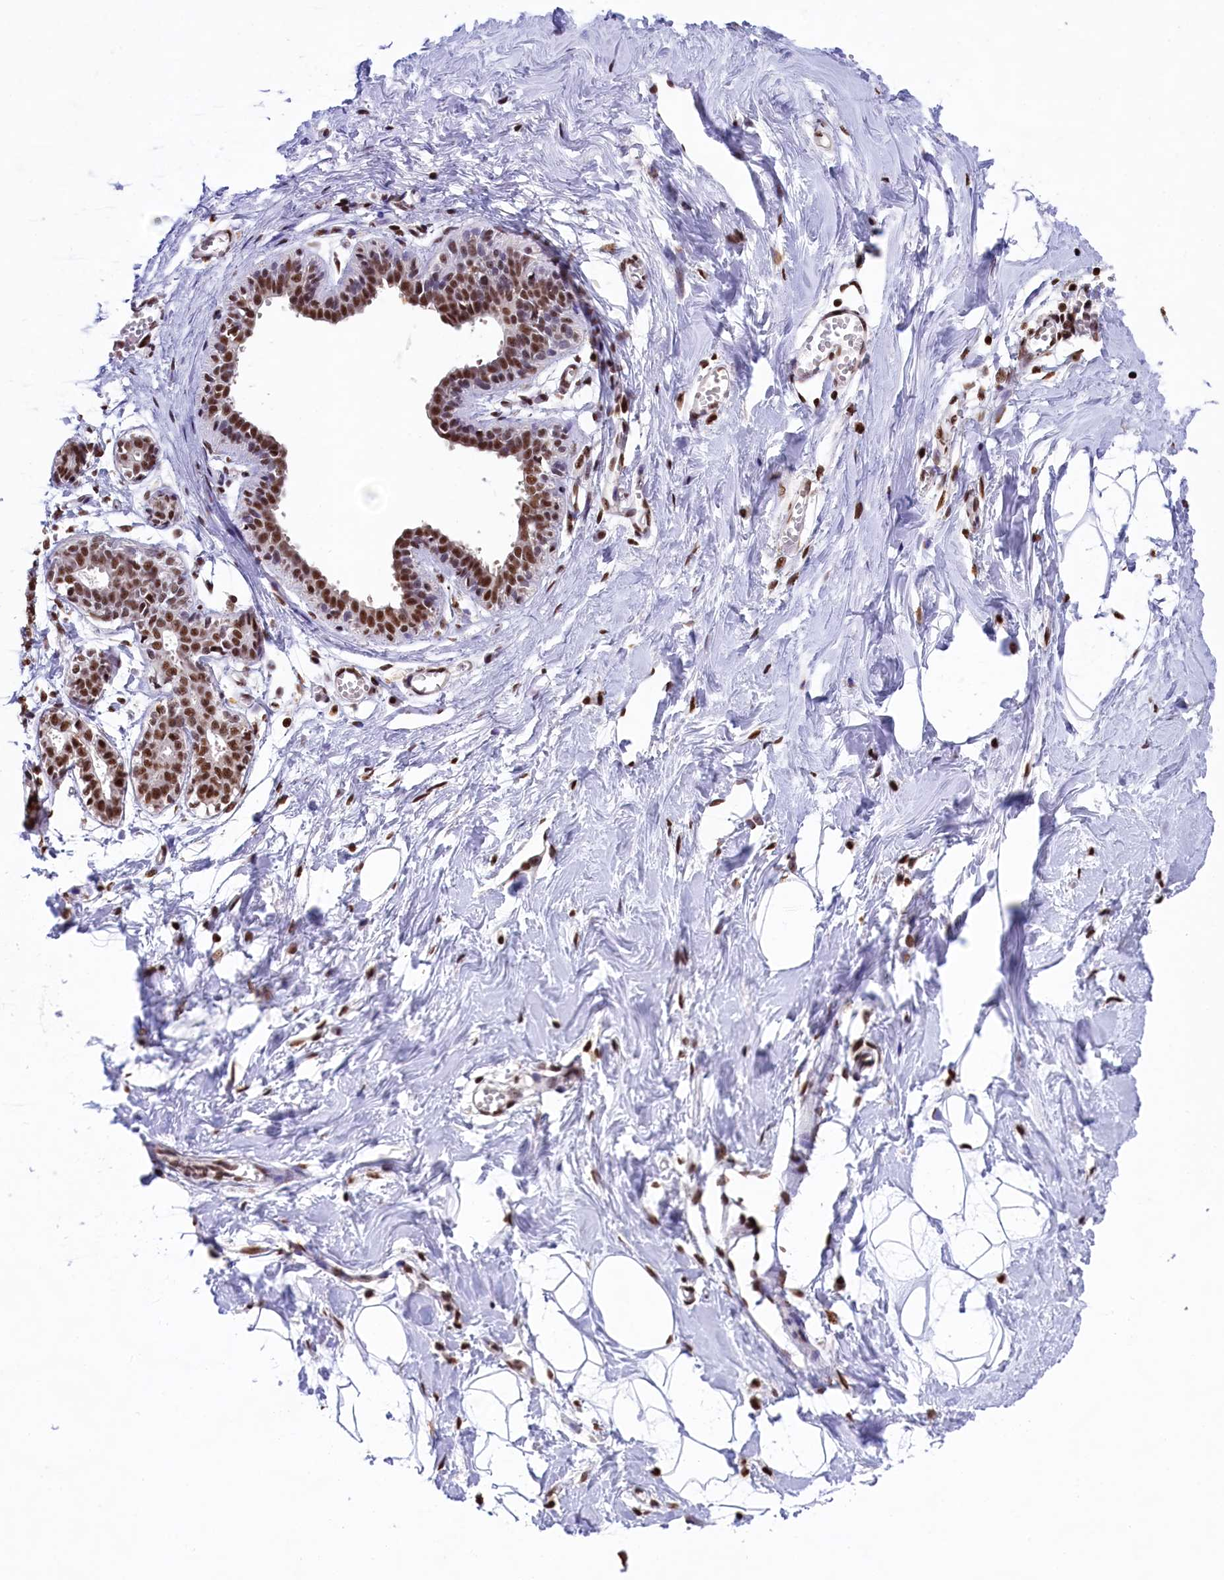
{"staining": {"intensity": "moderate", "quantity": ">75%", "location": "cytoplasmic/membranous"}, "tissue": "breast", "cell_type": "Adipocytes", "image_type": "normal", "snomed": [{"axis": "morphology", "description": "Normal tissue, NOS"}, {"axis": "topography", "description": "Breast"}], "caption": "Adipocytes demonstrate moderate cytoplasmic/membranous expression in approximately >75% of cells in normal breast.", "gene": "SNRPD2", "patient": {"sex": "female", "age": 27}}